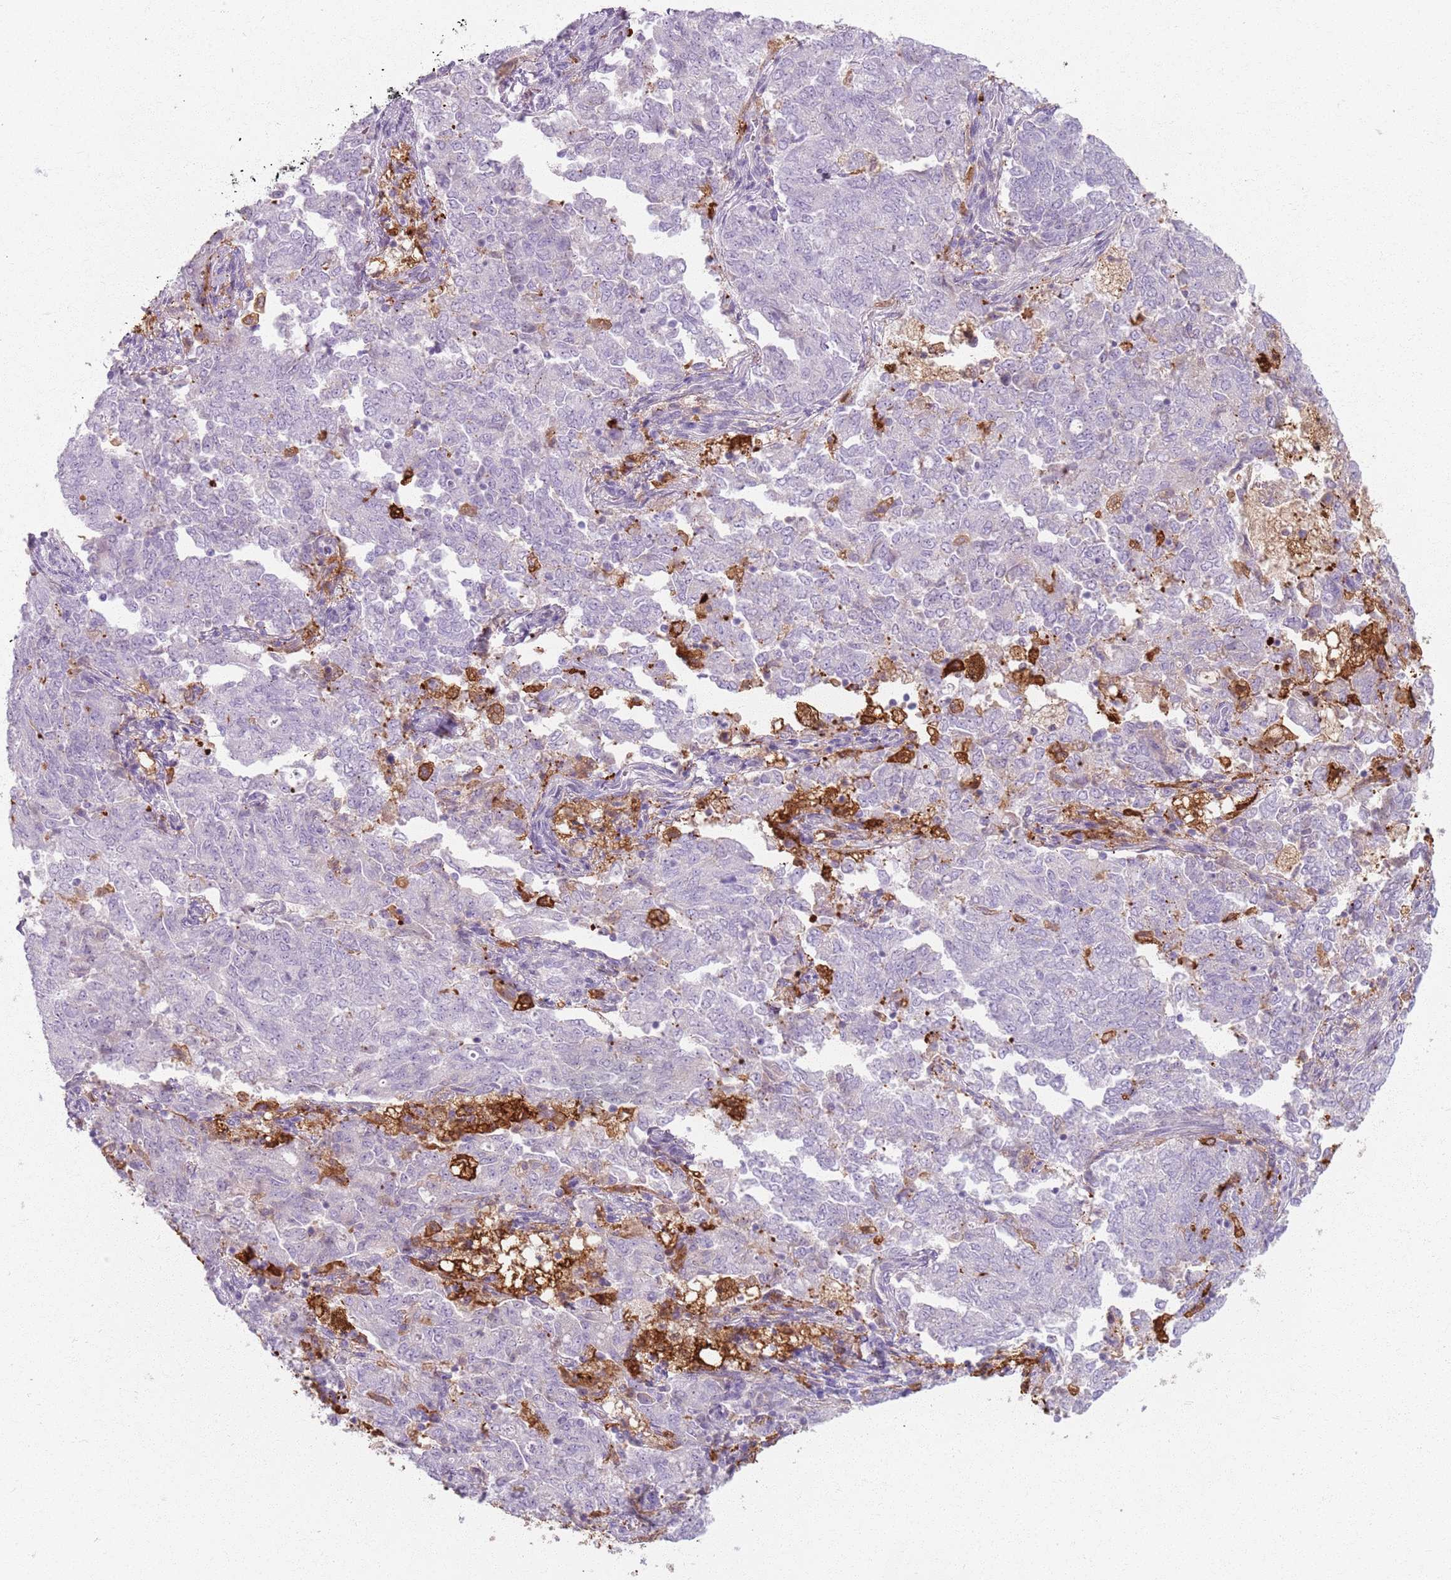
{"staining": {"intensity": "negative", "quantity": "none", "location": "none"}, "tissue": "endometrial cancer", "cell_type": "Tumor cells", "image_type": "cancer", "snomed": [{"axis": "morphology", "description": "Adenocarcinoma, NOS"}, {"axis": "topography", "description": "Endometrium"}], "caption": "IHC of endometrial adenocarcinoma shows no expression in tumor cells.", "gene": "GDPGP1", "patient": {"sex": "female", "age": 80}}